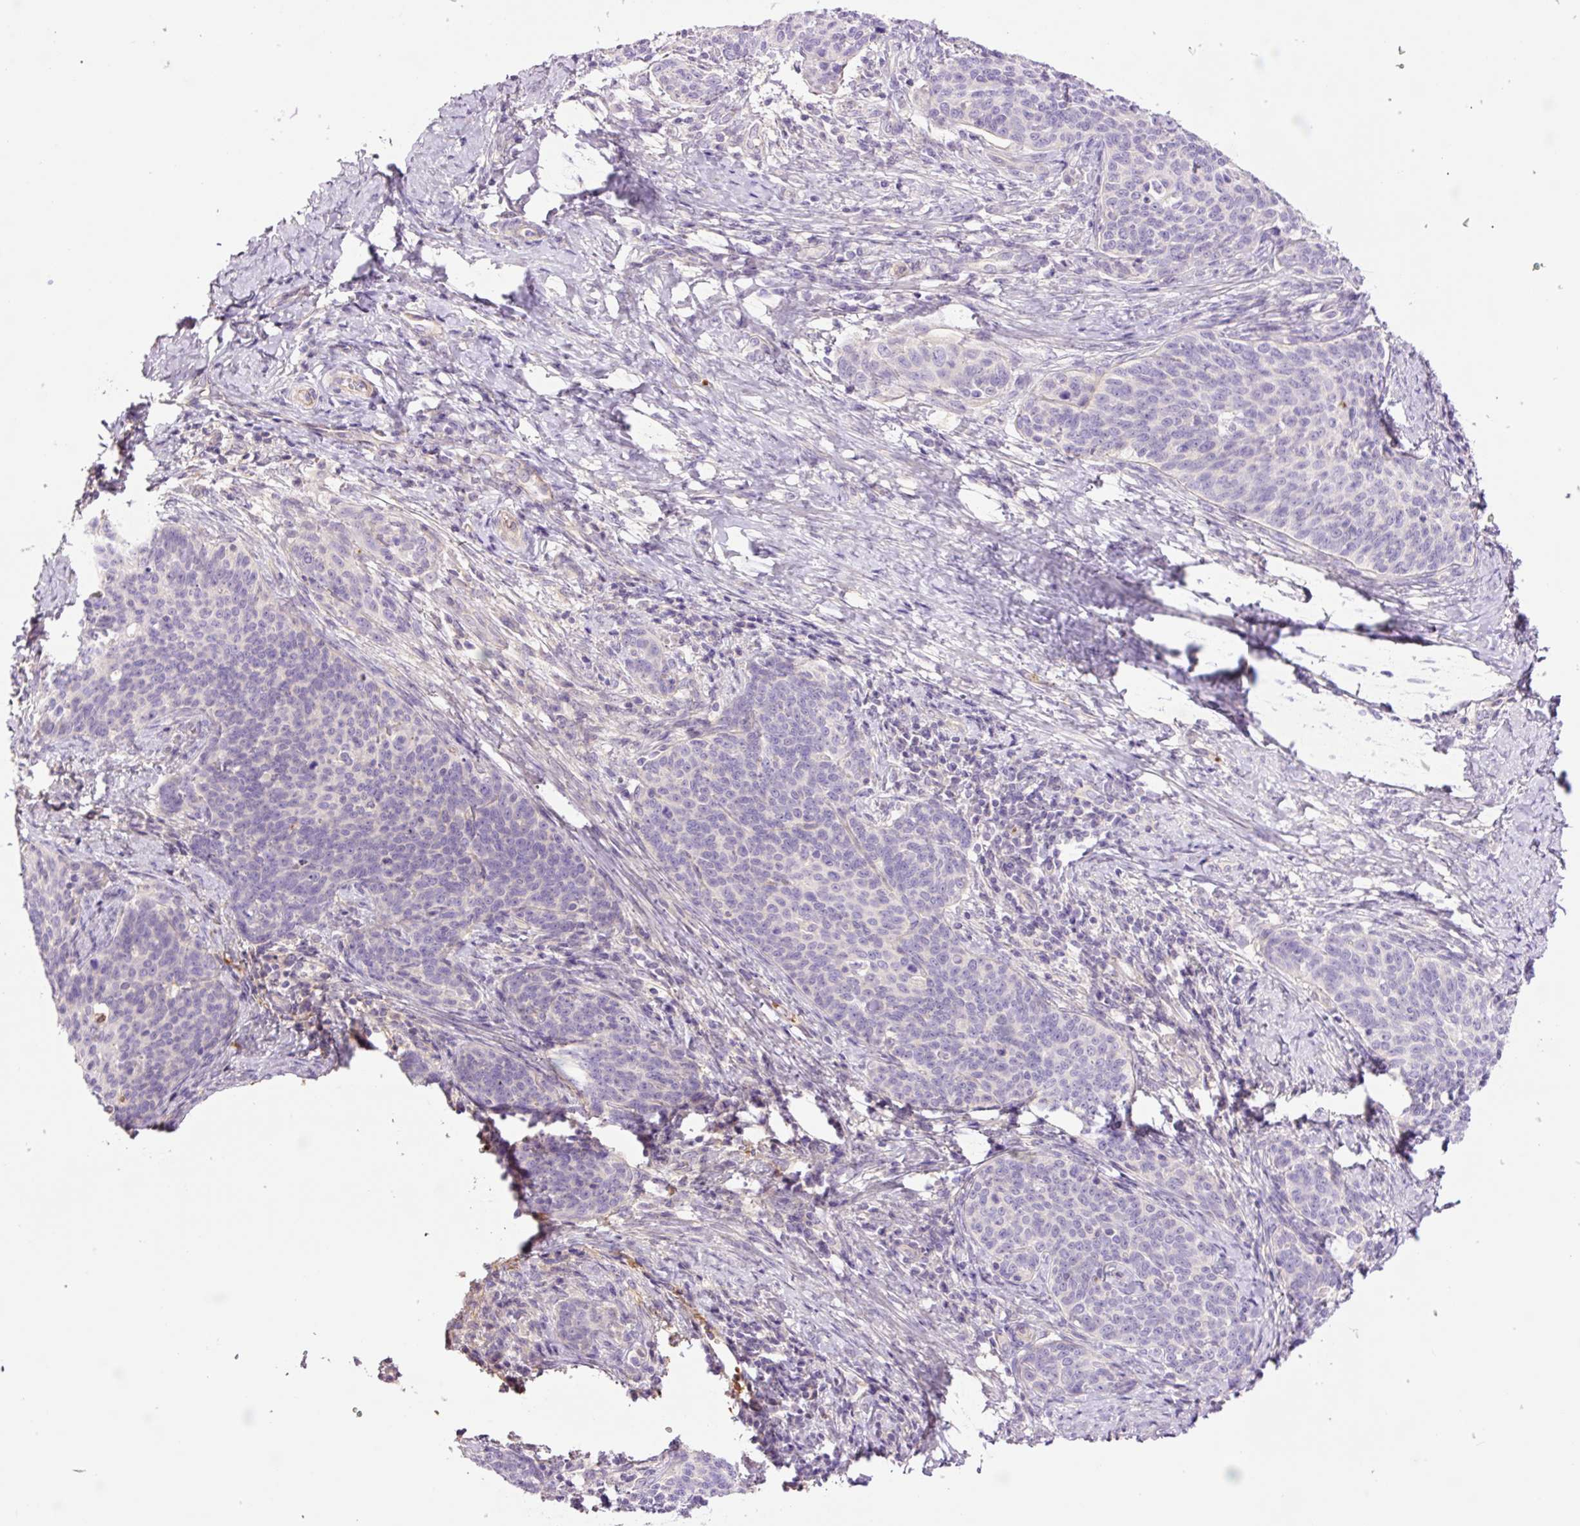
{"staining": {"intensity": "negative", "quantity": "none", "location": "none"}, "tissue": "cervical cancer", "cell_type": "Tumor cells", "image_type": "cancer", "snomed": [{"axis": "morphology", "description": "Squamous cell carcinoma, NOS"}, {"axis": "topography", "description": "Cervix"}], "caption": "An immunohistochemistry photomicrograph of squamous cell carcinoma (cervical) is shown. There is no staining in tumor cells of squamous cell carcinoma (cervical).", "gene": "TMEM235", "patient": {"sex": "female", "age": 39}}